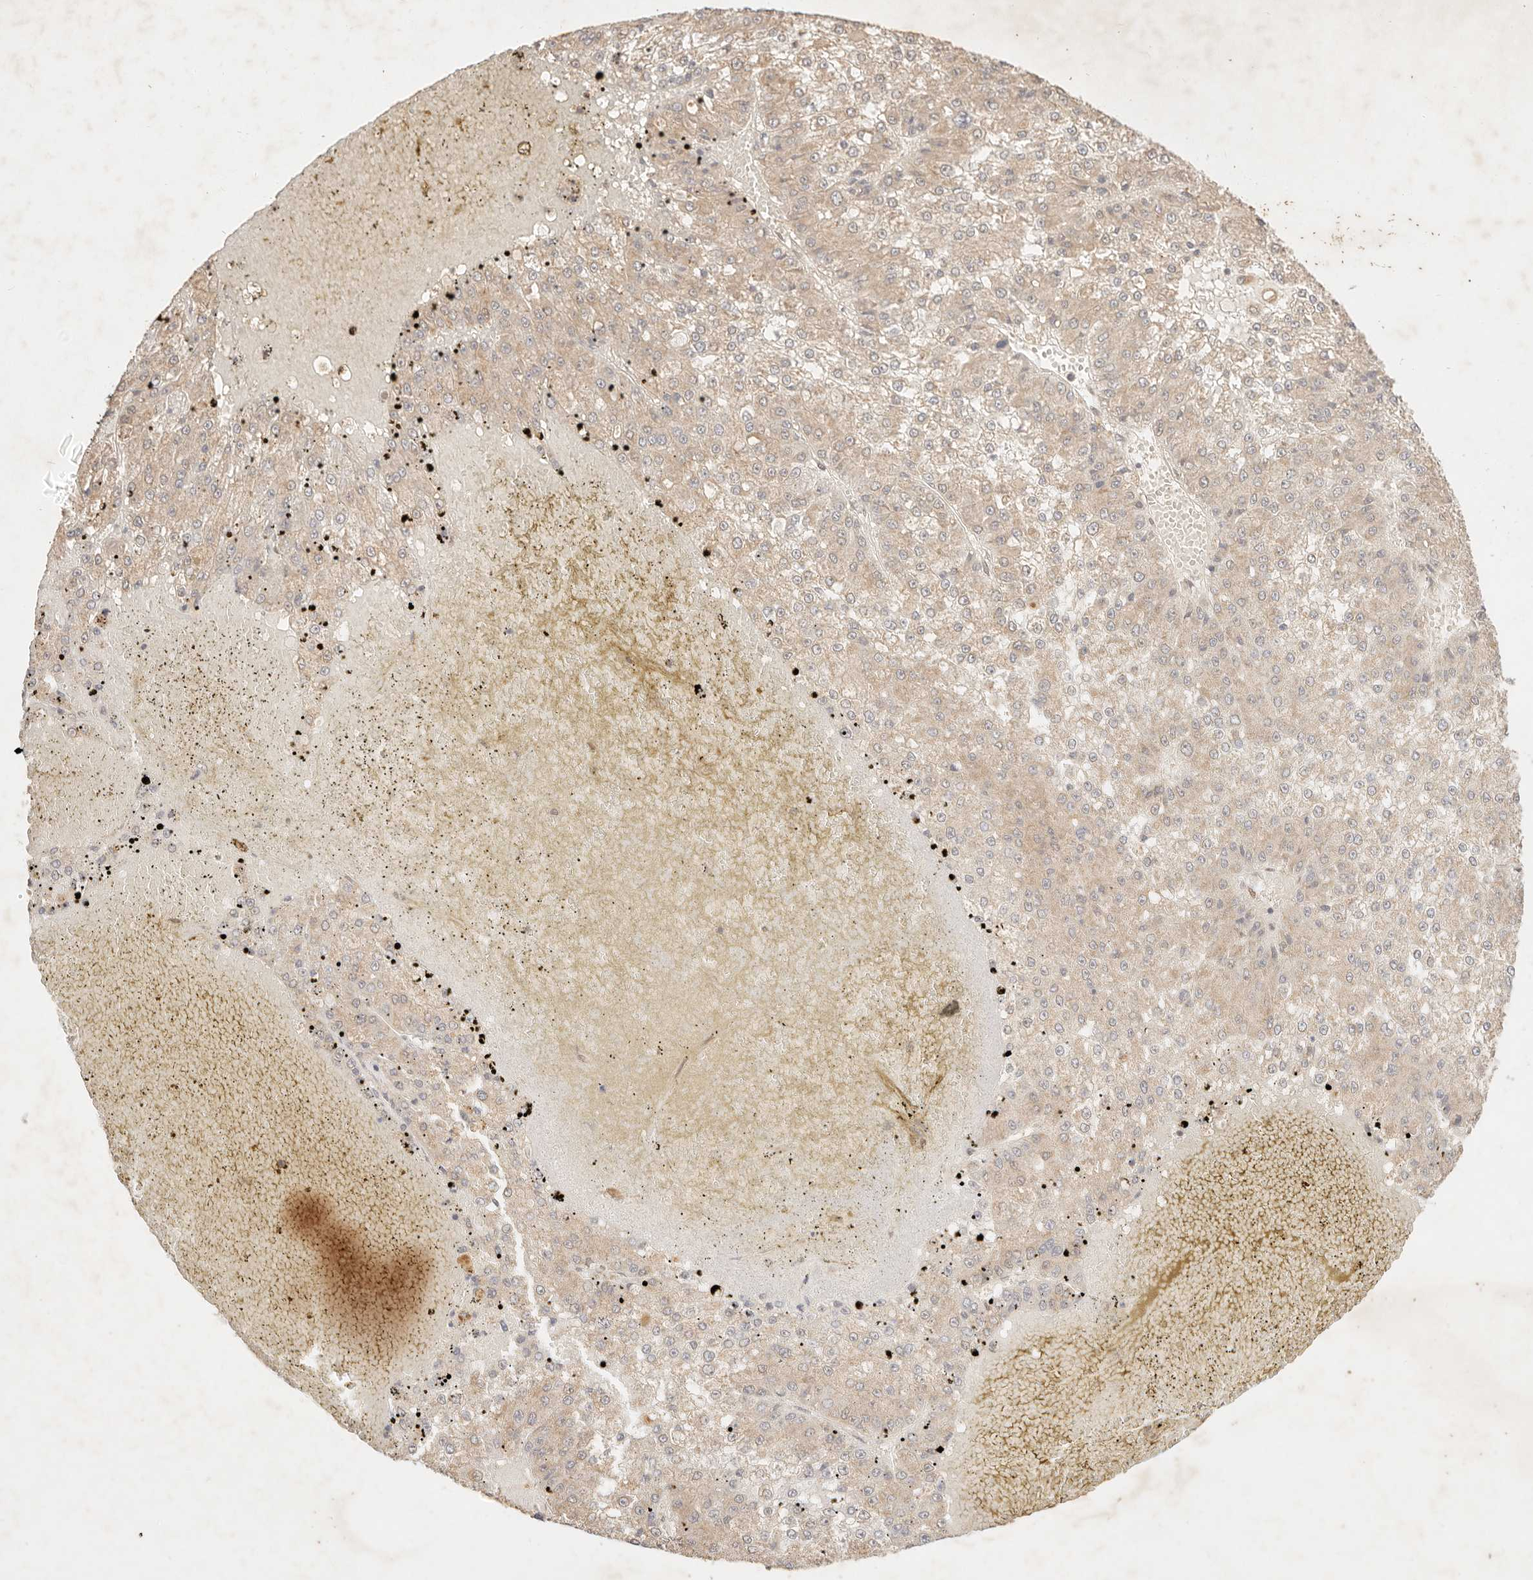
{"staining": {"intensity": "weak", "quantity": ">75%", "location": "cytoplasmic/membranous"}, "tissue": "liver cancer", "cell_type": "Tumor cells", "image_type": "cancer", "snomed": [{"axis": "morphology", "description": "Carcinoma, Hepatocellular, NOS"}, {"axis": "topography", "description": "Liver"}], "caption": "Weak cytoplasmic/membranous protein positivity is appreciated in about >75% of tumor cells in liver hepatocellular carcinoma. The staining was performed using DAB to visualize the protein expression in brown, while the nuclei were stained in blue with hematoxylin (Magnification: 20x).", "gene": "TRIM11", "patient": {"sex": "female", "age": 73}}